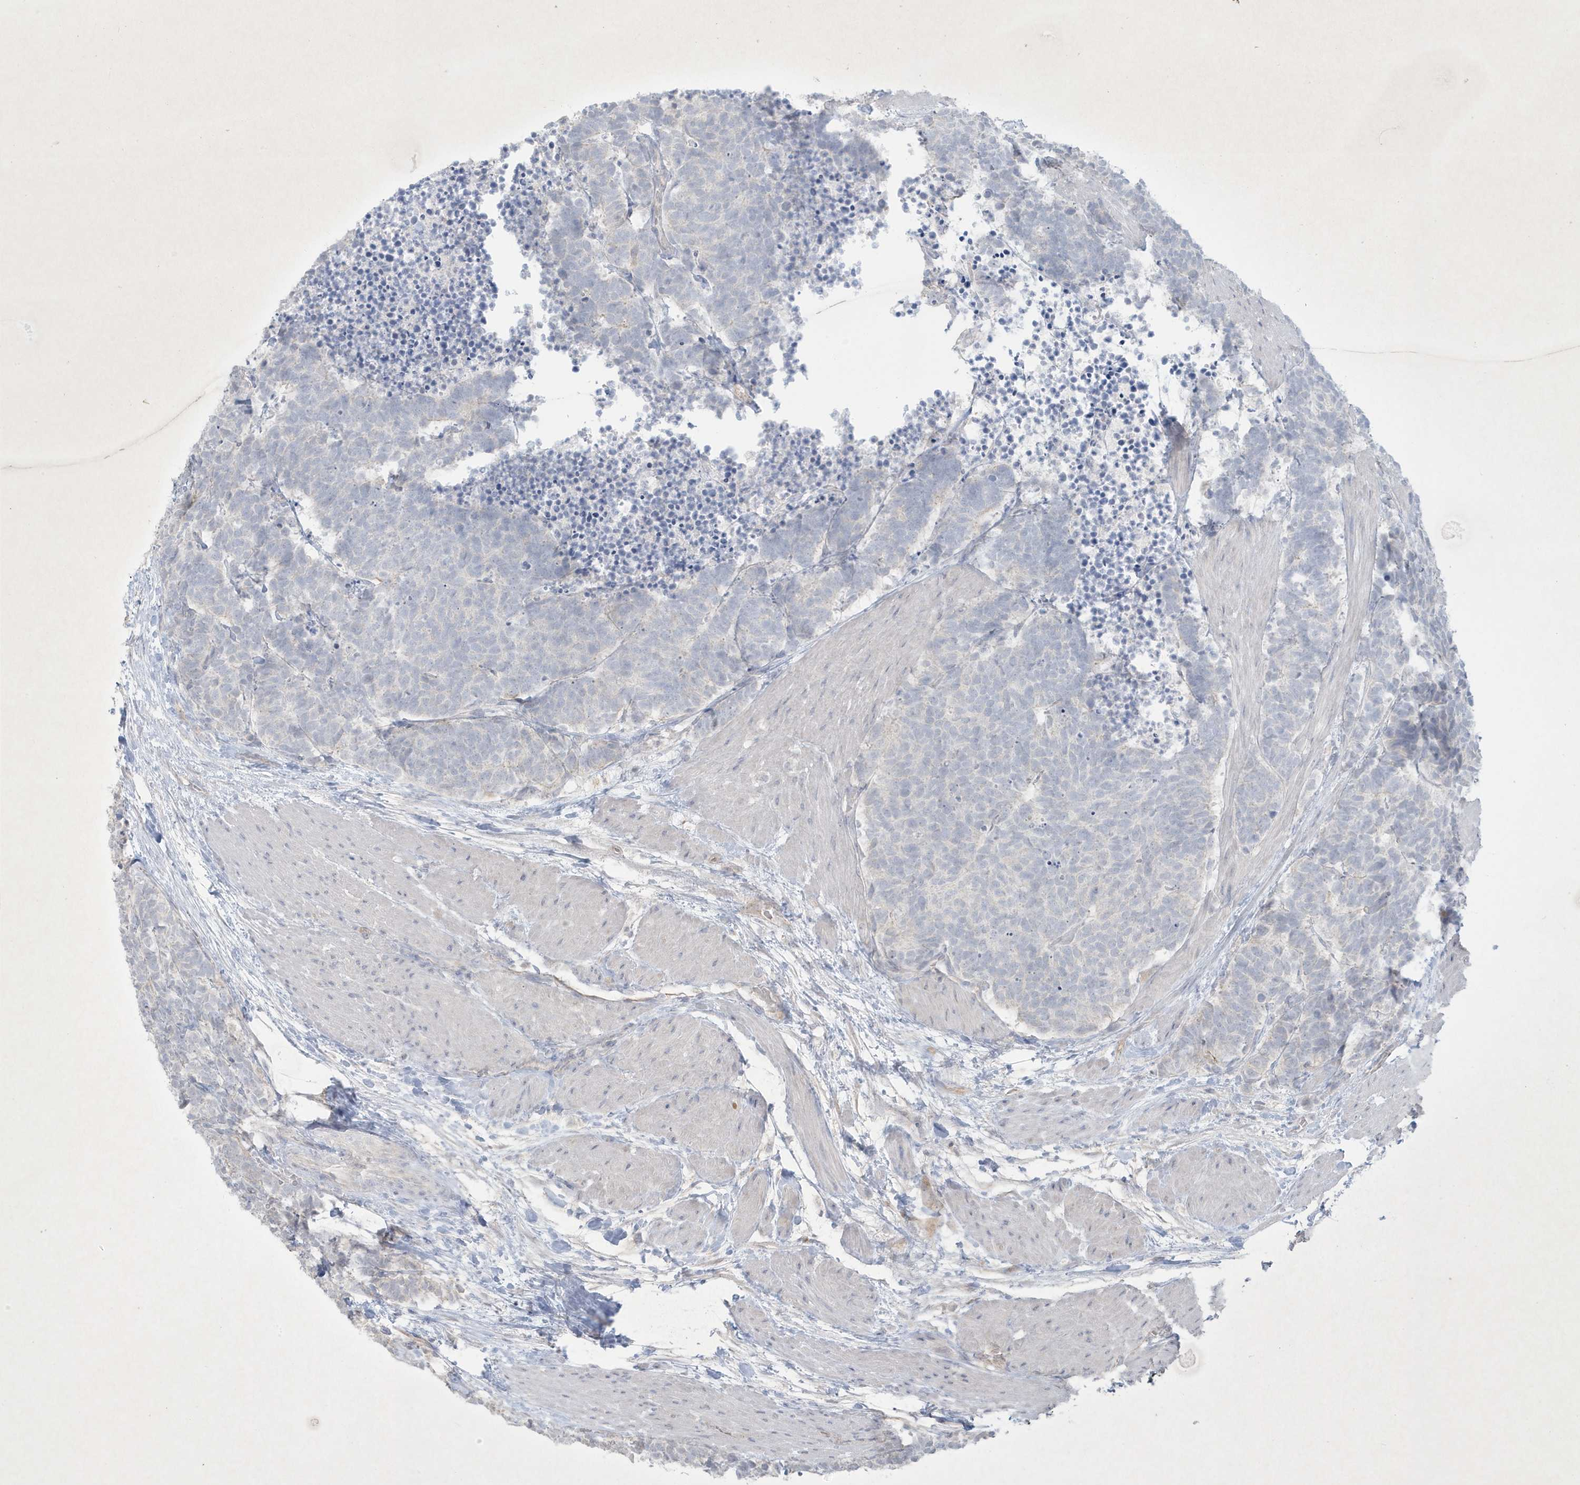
{"staining": {"intensity": "negative", "quantity": "none", "location": "none"}, "tissue": "carcinoid", "cell_type": "Tumor cells", "image_type": "cancer", "snomed": [{"axis": "morphology", "description": "Carcinoma, NOS"}, {"axis": "morphology", "description": "Carcinoid, malignant, NOS"}, {"axis": "topography", "description": "Urinary bladder"}], "caption": "Tumor cells show no significant protein staining in malignant carcinoid. Brightfield microscopy of immunohistochemistry (IHC) stained with DAB (brown) and hematoxylin (blue), captured at high magnification.", "gene": "CCDC24", "patient": {"sex": "male", "age": 57}}